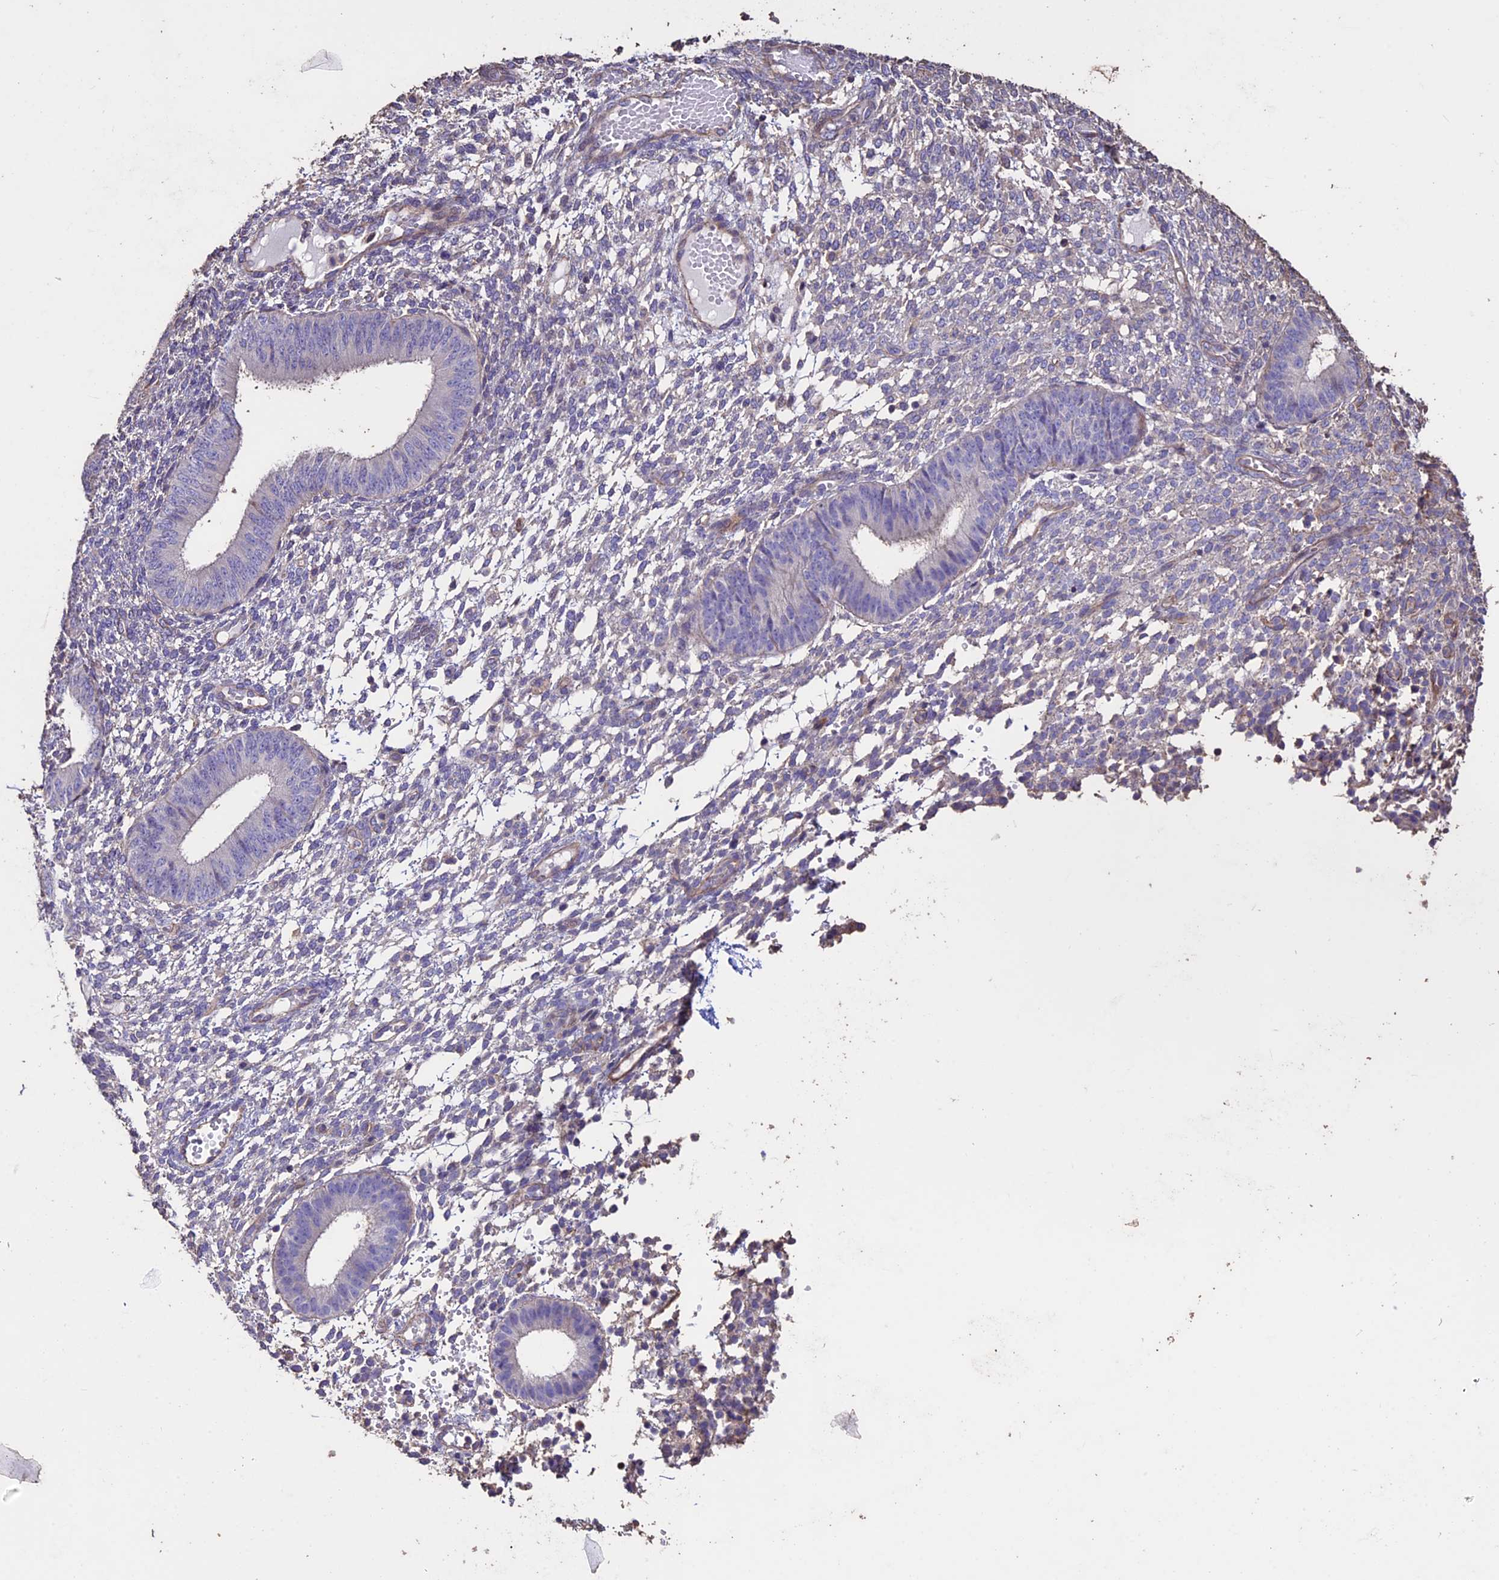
{"staining": {"intensity": "negative", "quantity": "none", "location": "none"}, "tissue": "endometrium", "cell_type": "Cells in endometrial stroma", "image_type": "normal", "snomed": [{"axis": "morphology", "description": "Normal tissue, NOS"}, {"axis": "topography", "description": "Endometrium"}], "caption": "The IHC image has no significant positivity in cells in endometrial stroma of endometrium. (Stains: DAB immunohistochemistry with hematoxylin counter stain, Microscopy: brightfield microscopy at high magnification).", "gene": "USB1", "patient": {"sex": "female", "age": 49}}